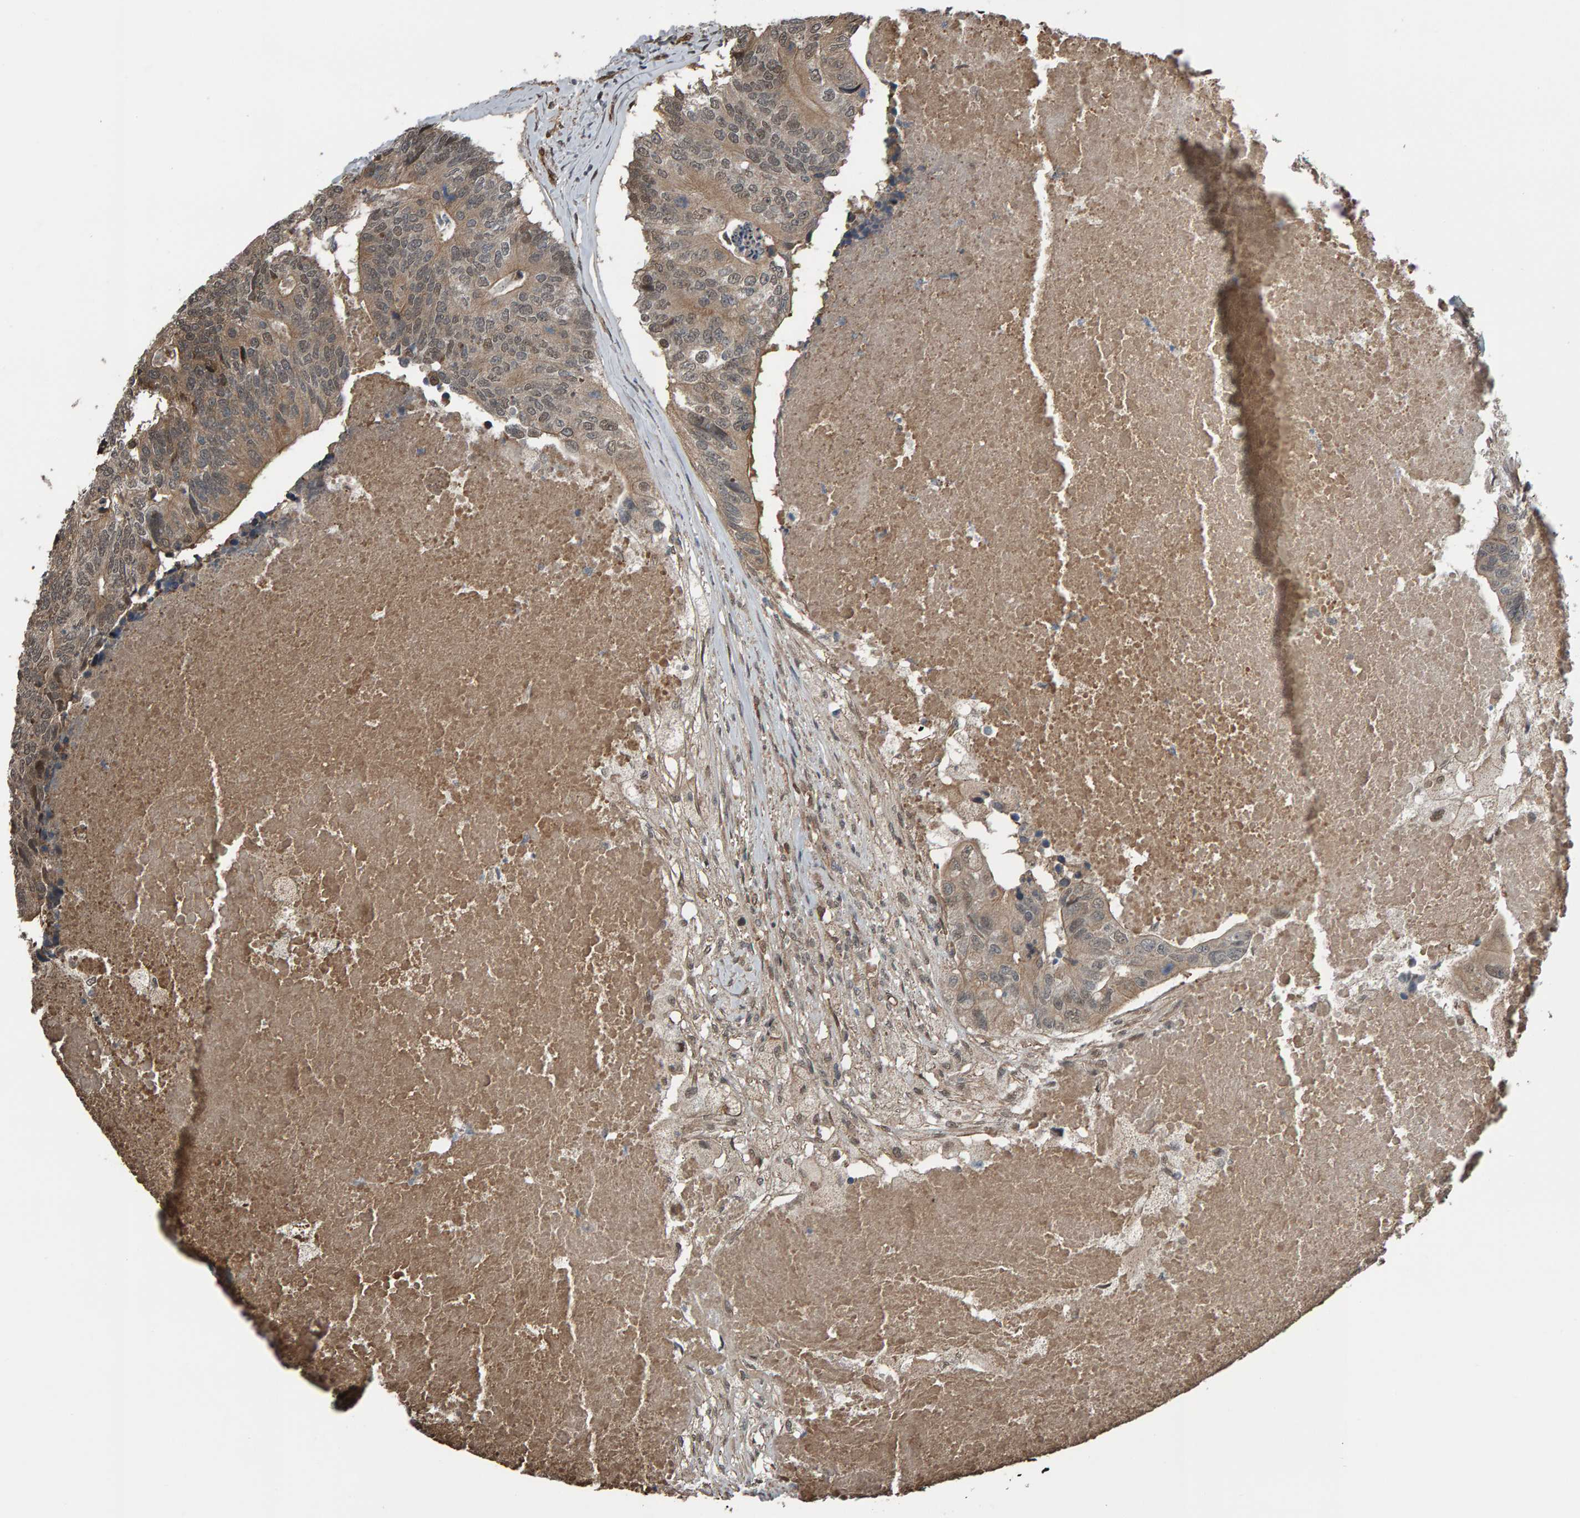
{"staining": {"intensity": "weak", "quantity": ">75%", "location": "cytoplasmic/membranous,nuclear"}, "tissue": "colorectal cancer", "cell_type": "Tumor cells", "image_type": "cancer", "snomed": [{"axis": "morphology", "description": "Adenocarcinoma, NOS"}, {"axis": "topography", "description": "Colon"}], "caption": "Colorectal cancer (adenocarcinoma) stained with immunohistochemistry displays weak cytoplasmic/membranous and nuclear expression in about >75% of tumor cells.", "gene": "COASY", "patient": {"sex": "female", "age": 67}}